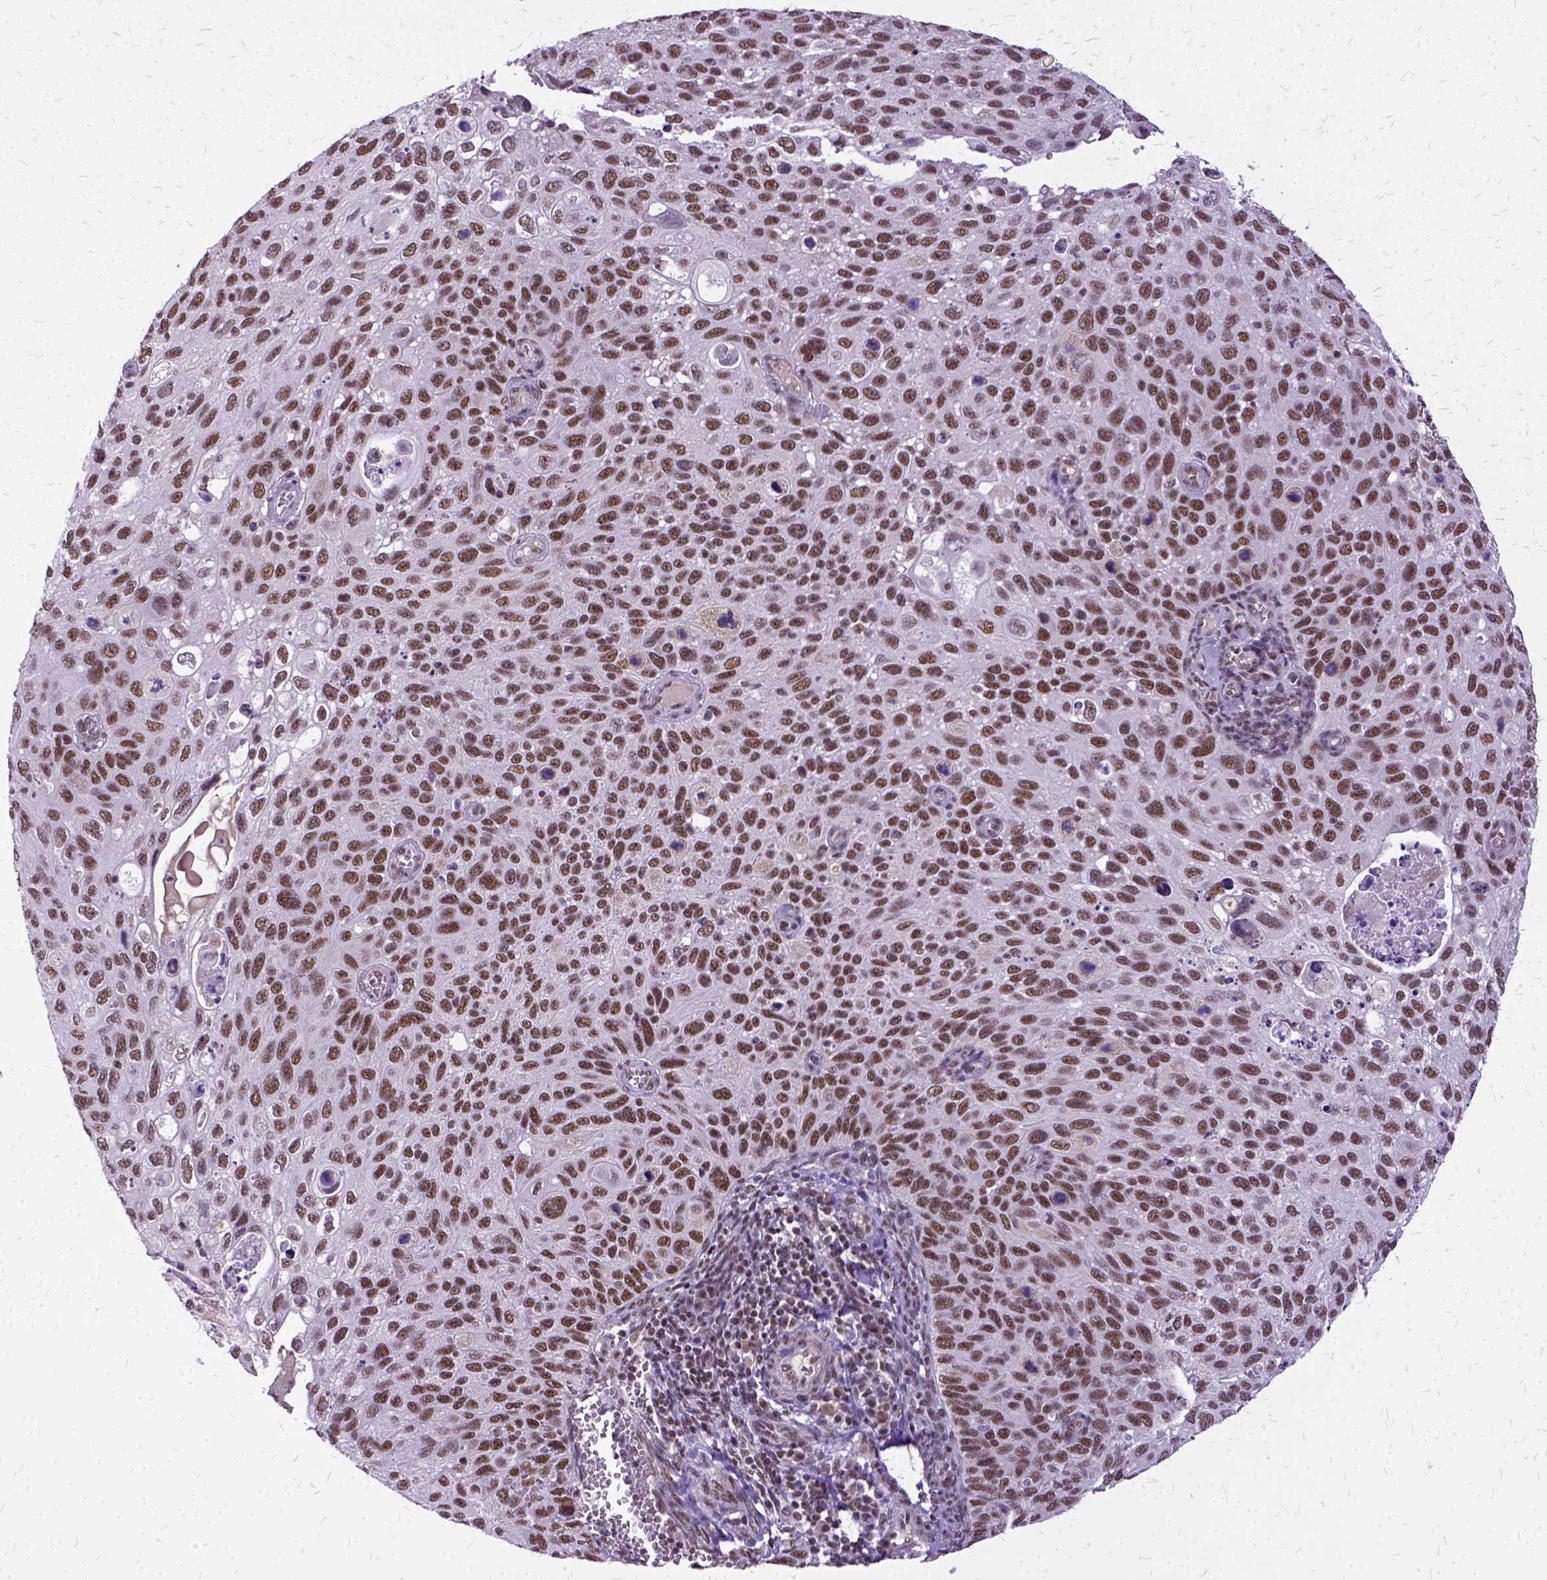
{"staining": {"intensity": "moderate", "quantity": ">75%", "location": "nuclear"}, "tissue": "cervical cancer", "cell_type": "Tumor cells", "image_type": "cancer", "snomed": [{"axis": "morphology", "description": "Squamous cell carcinoma, NOS"}, {"axis": "topography", "description": "Cervix"}], "caption": "Immunohistochemical staining of cervical cancer displays moderate nuclear protein expression in approximately >75% of tumor cells.", "gene": "SETD1A", "patient": {"sex": "female", "age": 70}}